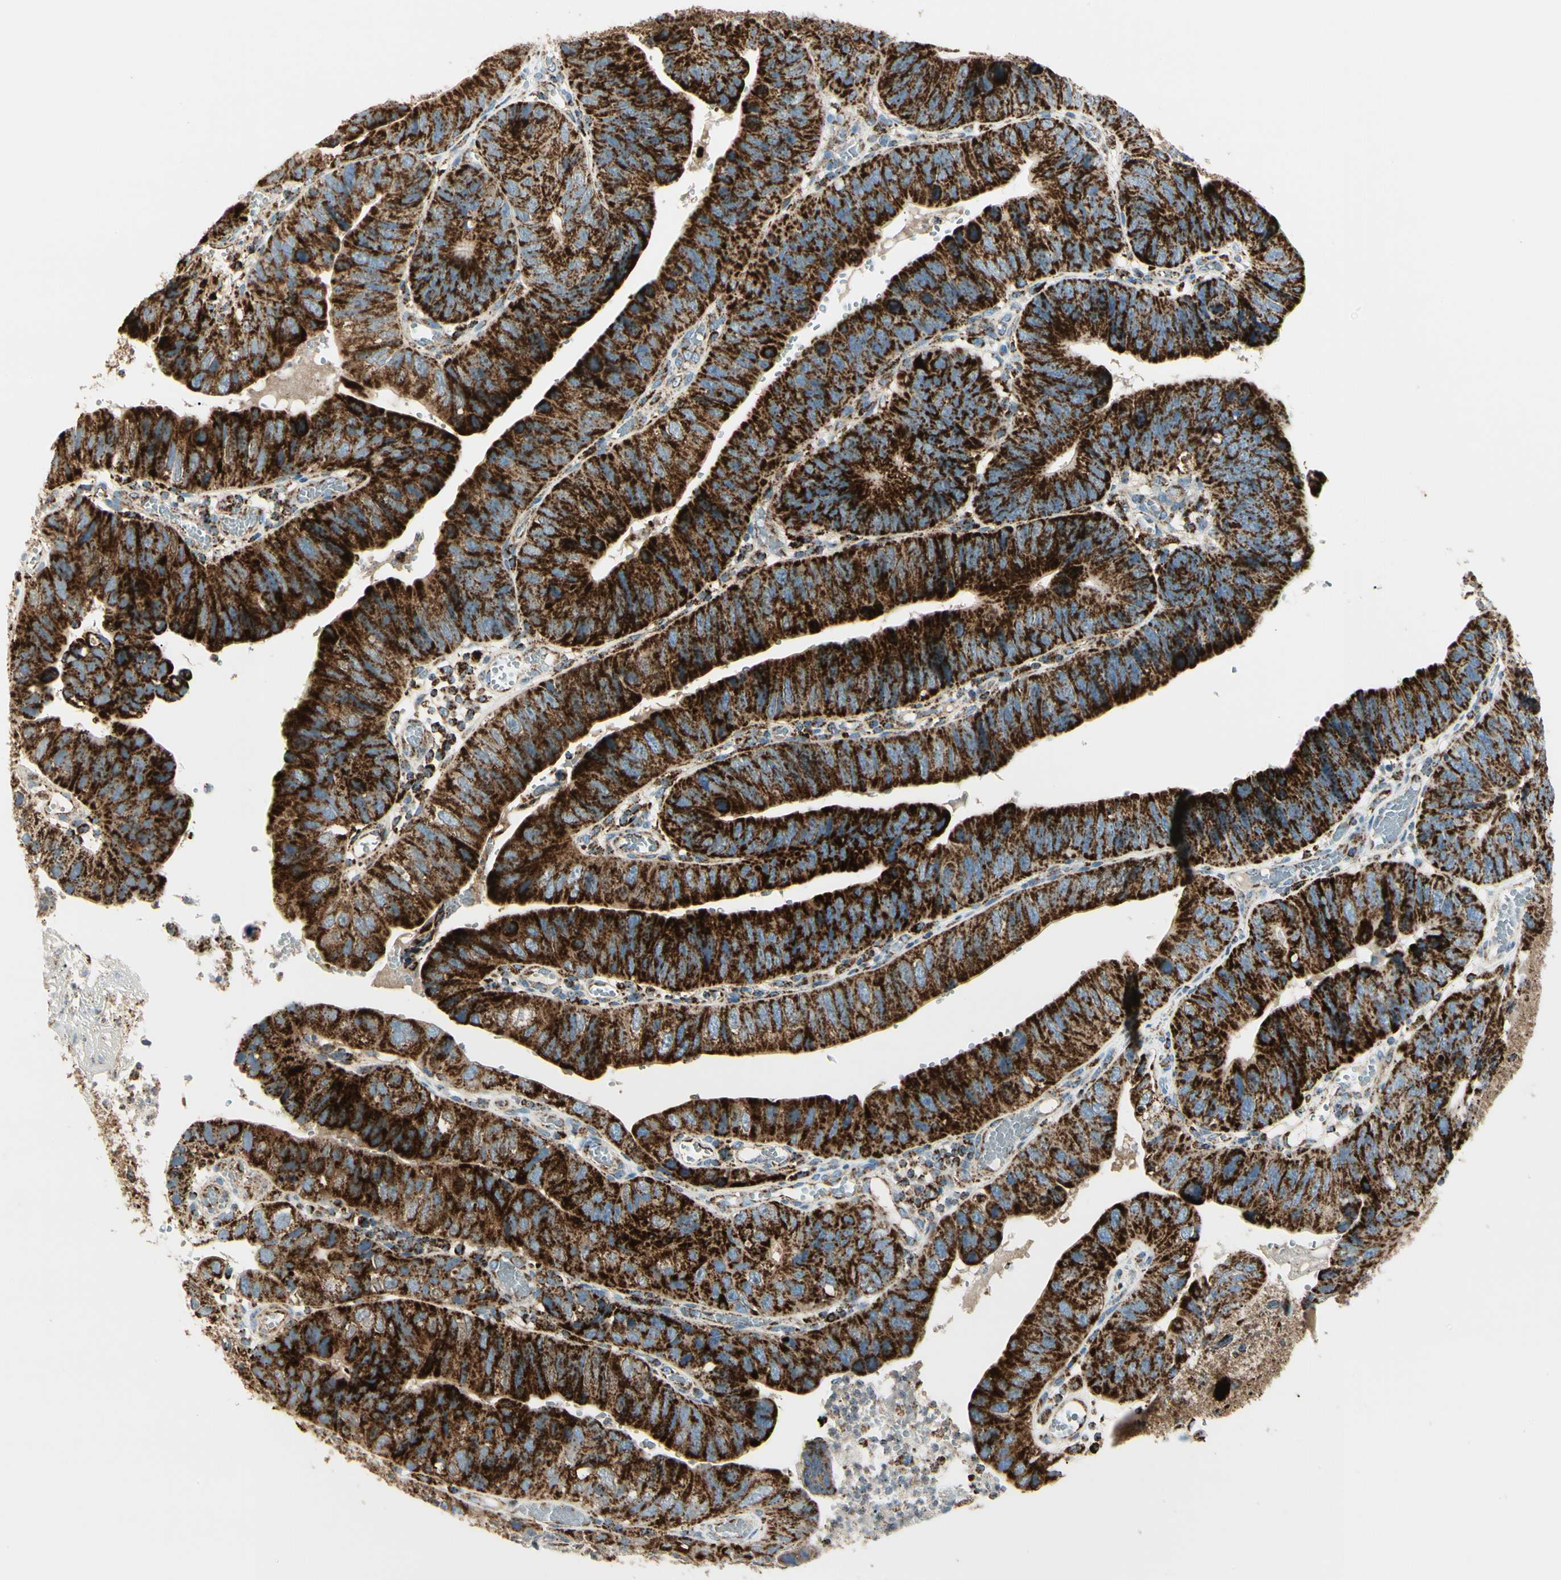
{"staining": {"intensity": "strong", "quantity": ">75%", "location": "cytoplasmic/membranous"}, "tissue": "stomach cancer", "cell_type": "Tumor cells", "image_type": "cancer", "snomed": [{"axis": "morphology", "description": "Adenocarcinoma, NOS"}, {"axis": "topography", "description": "Stomach"}], "caption": "The histopathology image exhibits staining of adenocarcinoma (stomach), revealing strong cytoplasmic/membranous protein positivity (brown color) within tumor cells.", "gene": "ME2", "patient": {"sex": "male", "age": 59}}